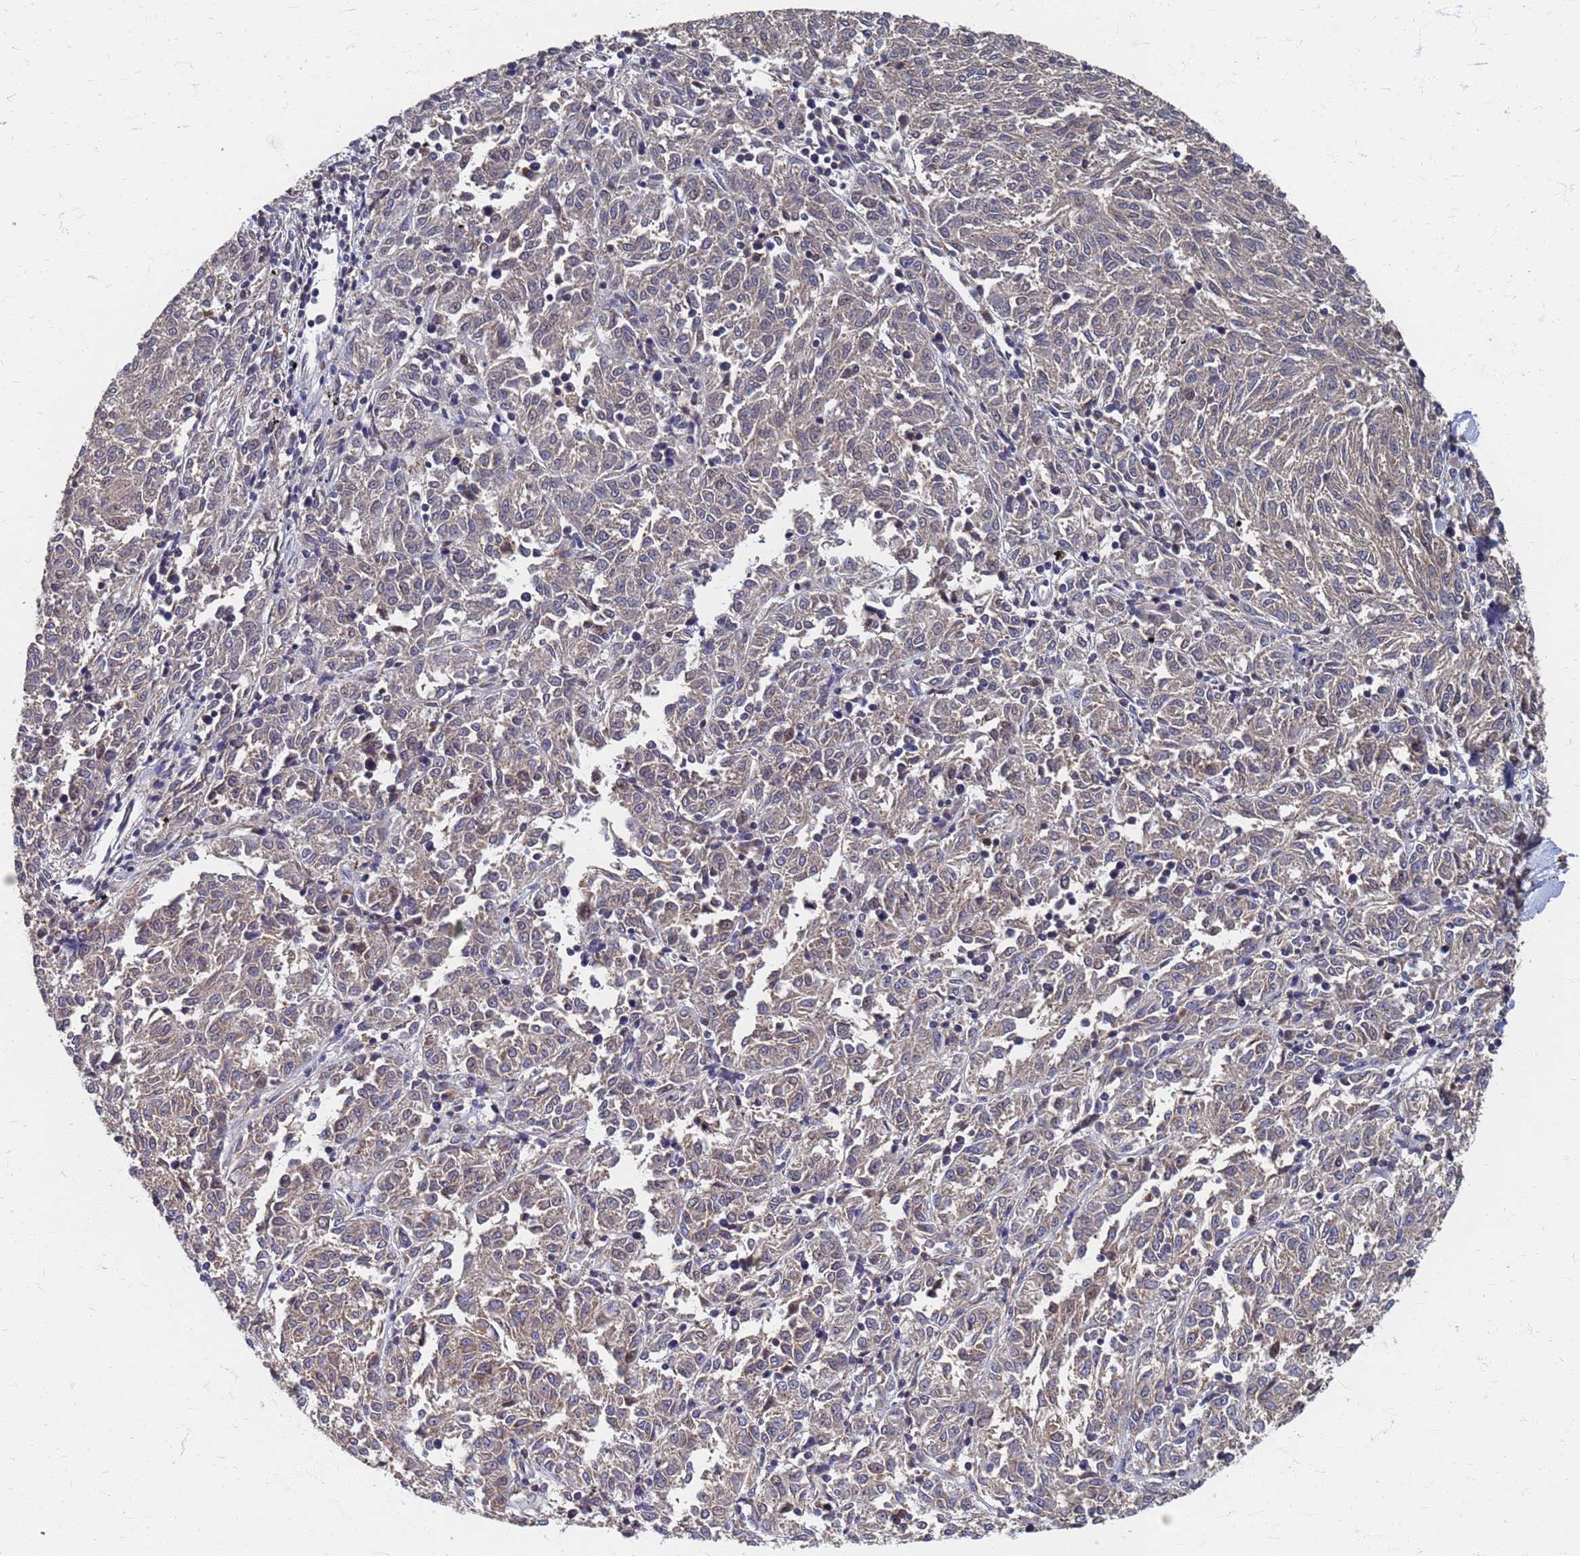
{"staining": {"intensity": "weak", "quantity": "25%-75%", "location": "cytoplasmic/membranous"}, "tissue": "melanoma", "cell_type": "Tumor cells", "image_type": "cancer", "snomed": [{"axis": "morphology", "description": "Malignant melanoma, NOS"}, {"axis": "topography", "description": "Skin"}], "caption": "Immunohistochemistry (IHC) photomicrograph of human malignant melanoma stained for a protein (brown), which demonstrates low levels of weak cytoplasmic/membranous positivity in about 25%-75% of tumor cells.", "gene": "ATPAF1", "patient": {"sex": "female", "age": 72}}